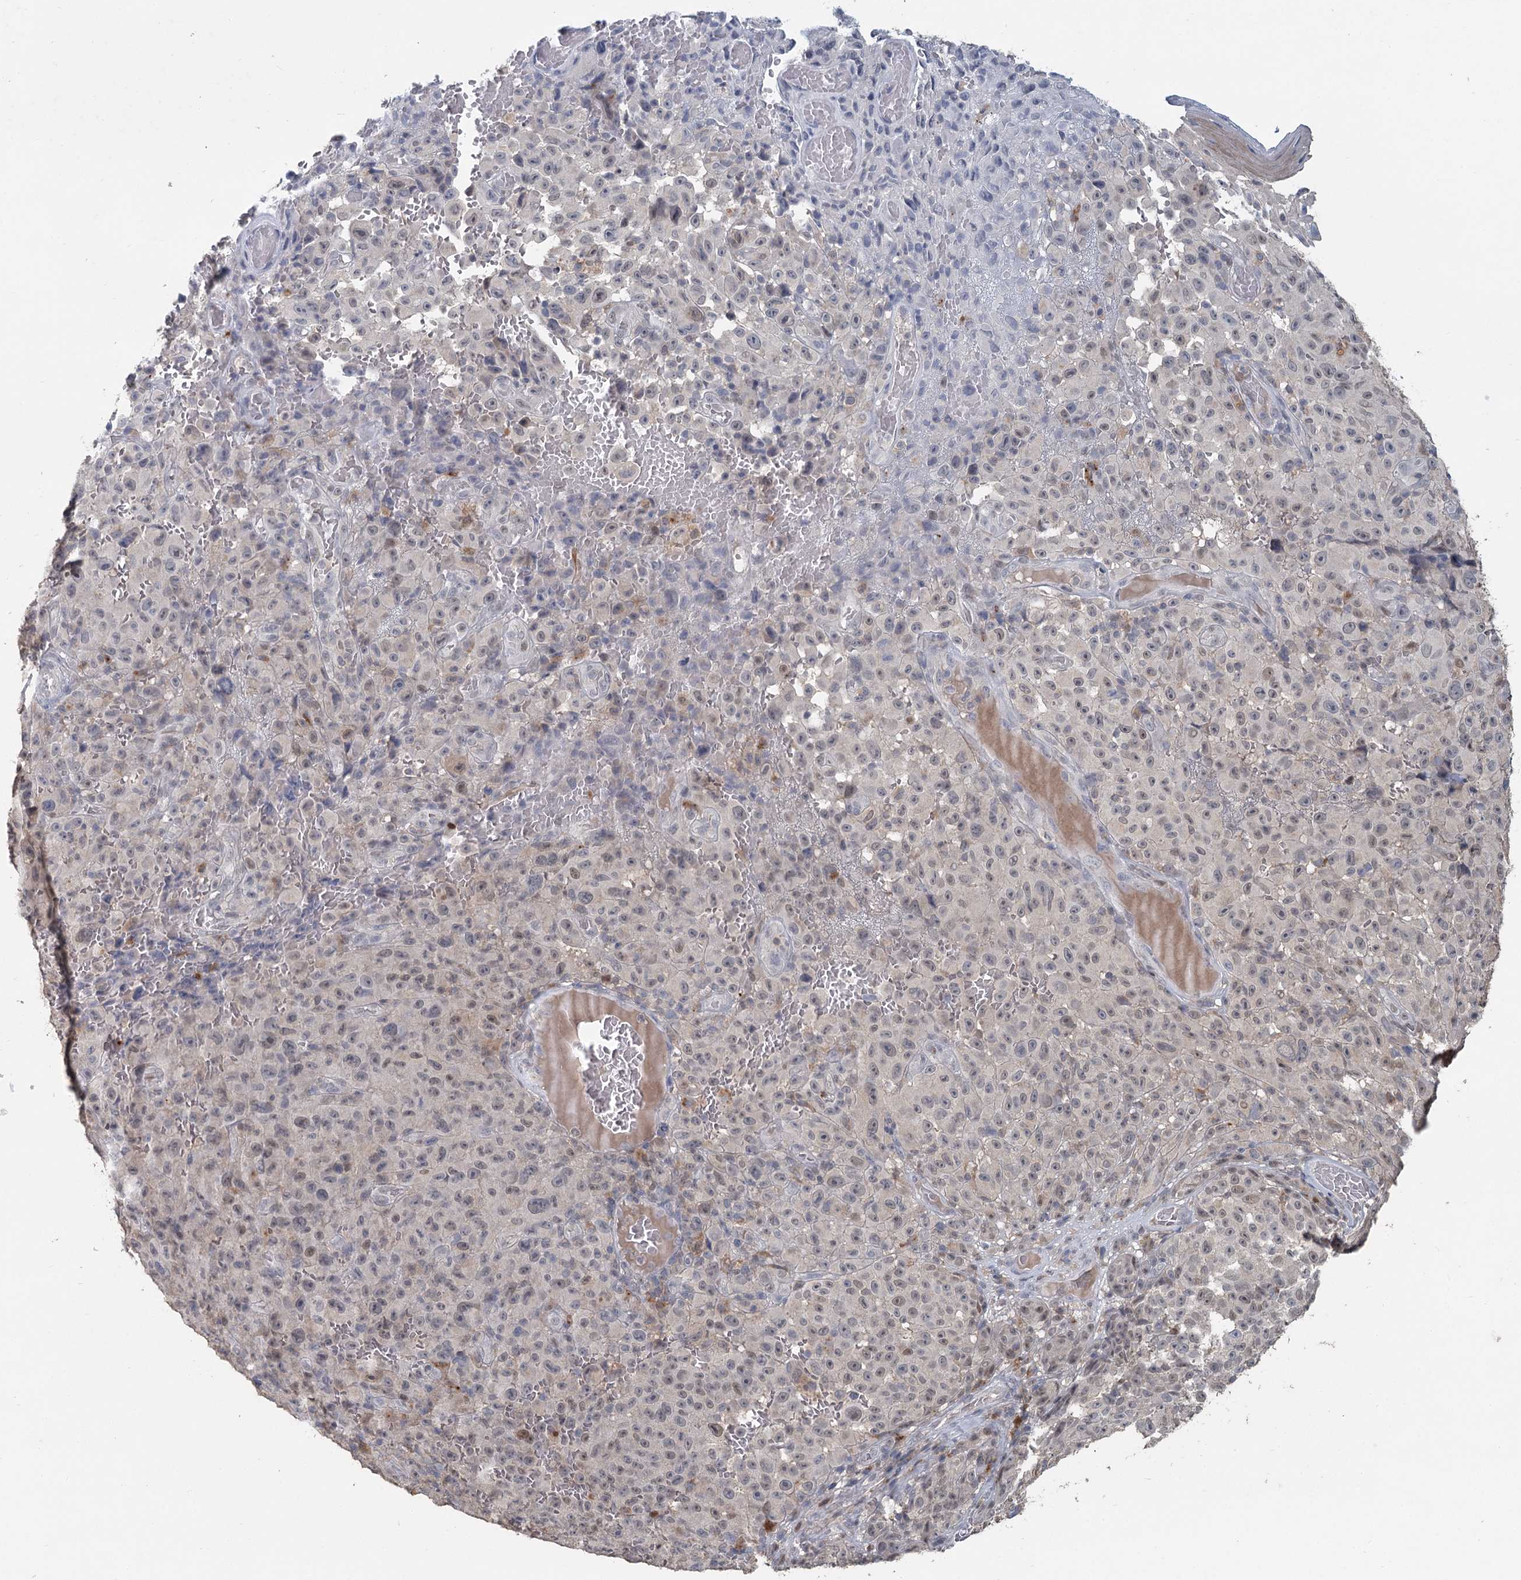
{"staining": {"intensity": "weak", "quantity": "<25%", "location": "nuclear"}, "tissue": "melanoma", "cell_type": "Tumor cells", "image_type": "cancer", "snomed": [{"axis": "morphology", "description": "Malignant melanoma, NOS"}, {"axis": "topography", "description": "Skin"}], "caption": "There is no significant expression in tumor cells of malignant melanoma. Nuclei are stained in blue.", "gene": "ADK", "patient": {"sex": "female", "age": 82}}